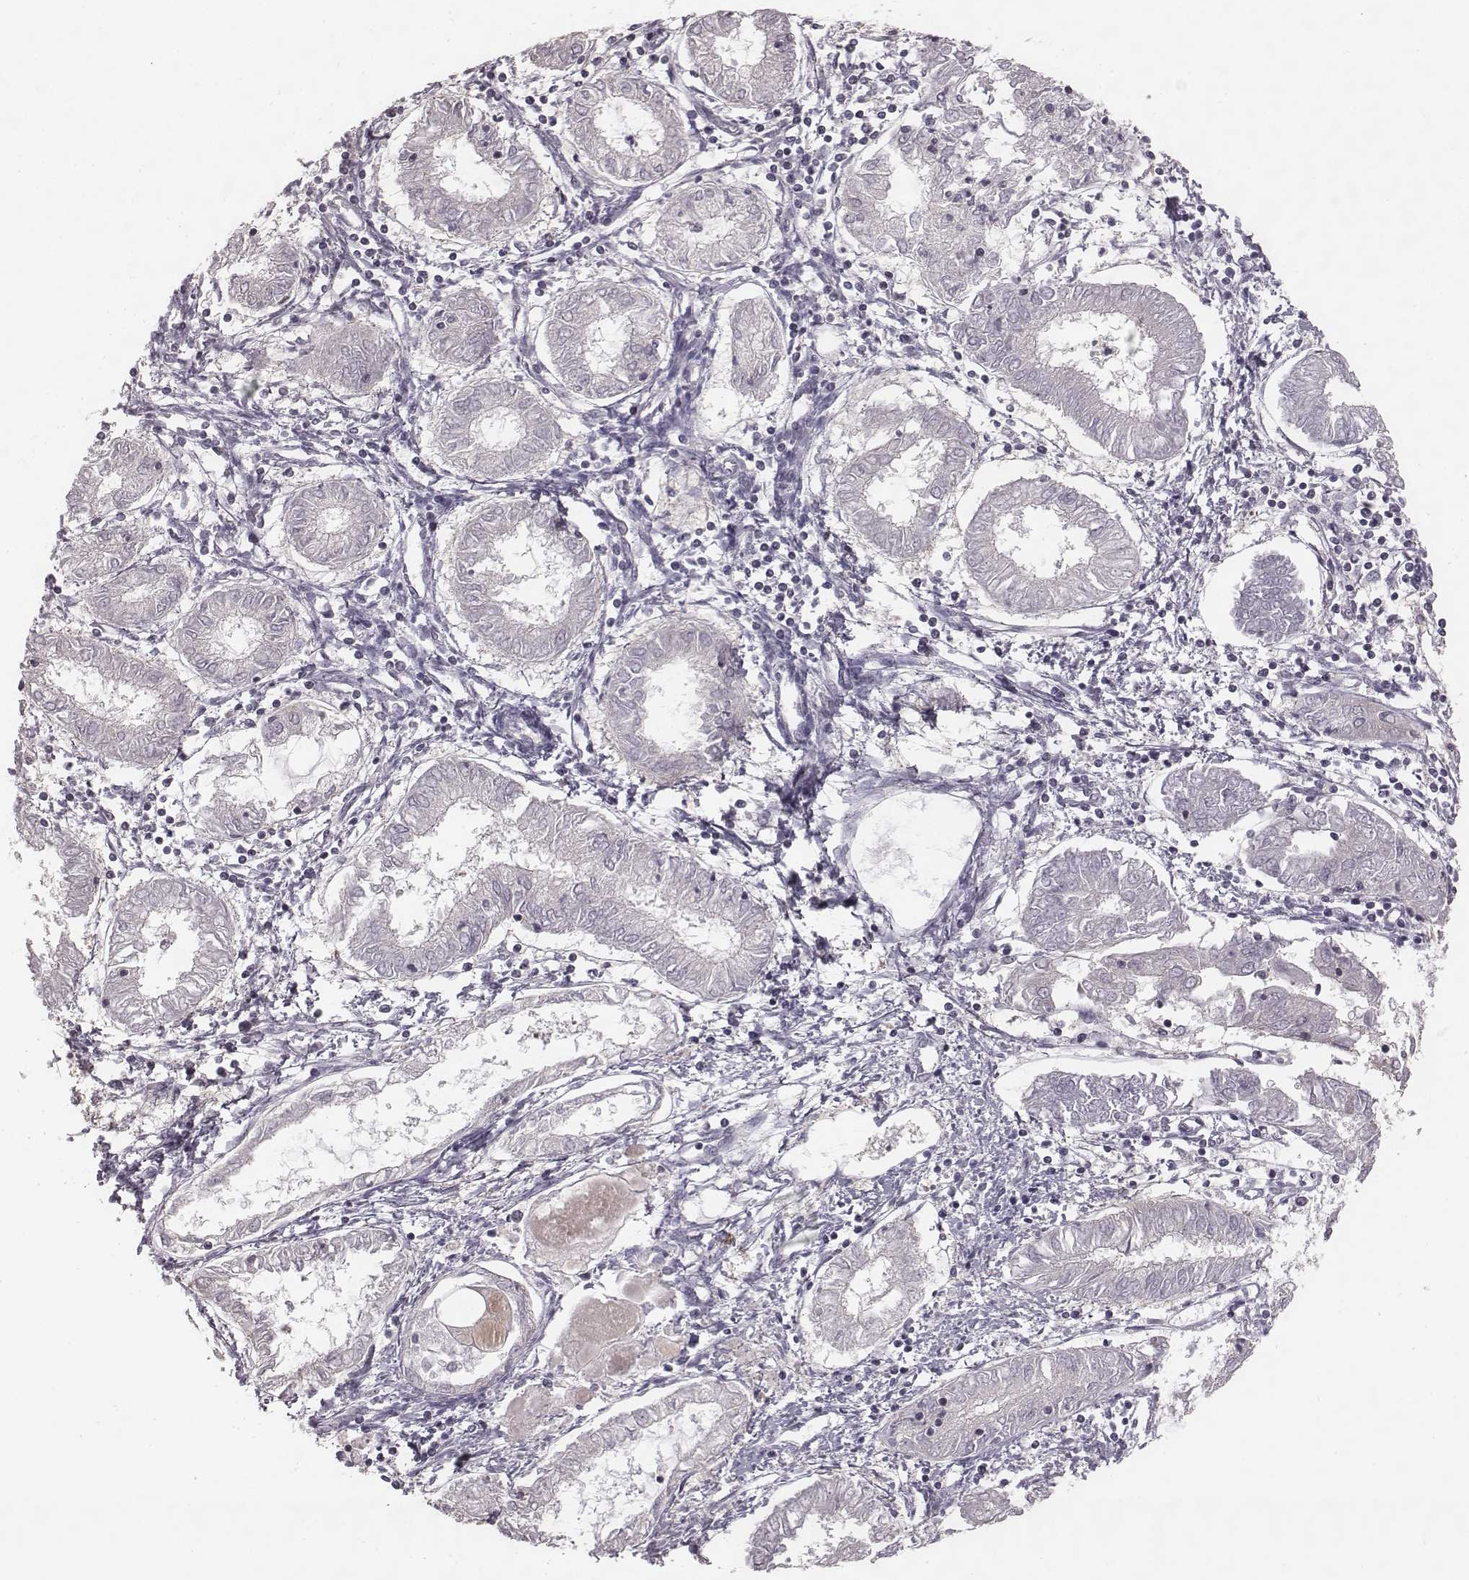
{"staining": {"intensity": "negative", "quantity": "none", "location": "none"}, "tissue": "endometrial cancer", "cell_type": "Tumor cells", "image_type": "cancer", "snomed": [{"axis": "morphology", "description": "Adenocarcinoma, NOS"}, {"axis": "topography", "description": "Endometrium"}], "caption": "High magnification brightfield microscopy of endometrial cancer stained with DAB (3,3'-diaminobenzidine) (brown) and counterstained with hematoxylin (blue): tumor cells show no significant positivity.", "gene": "BICDL1", "patient": {"sex": "female", "age": 68}}